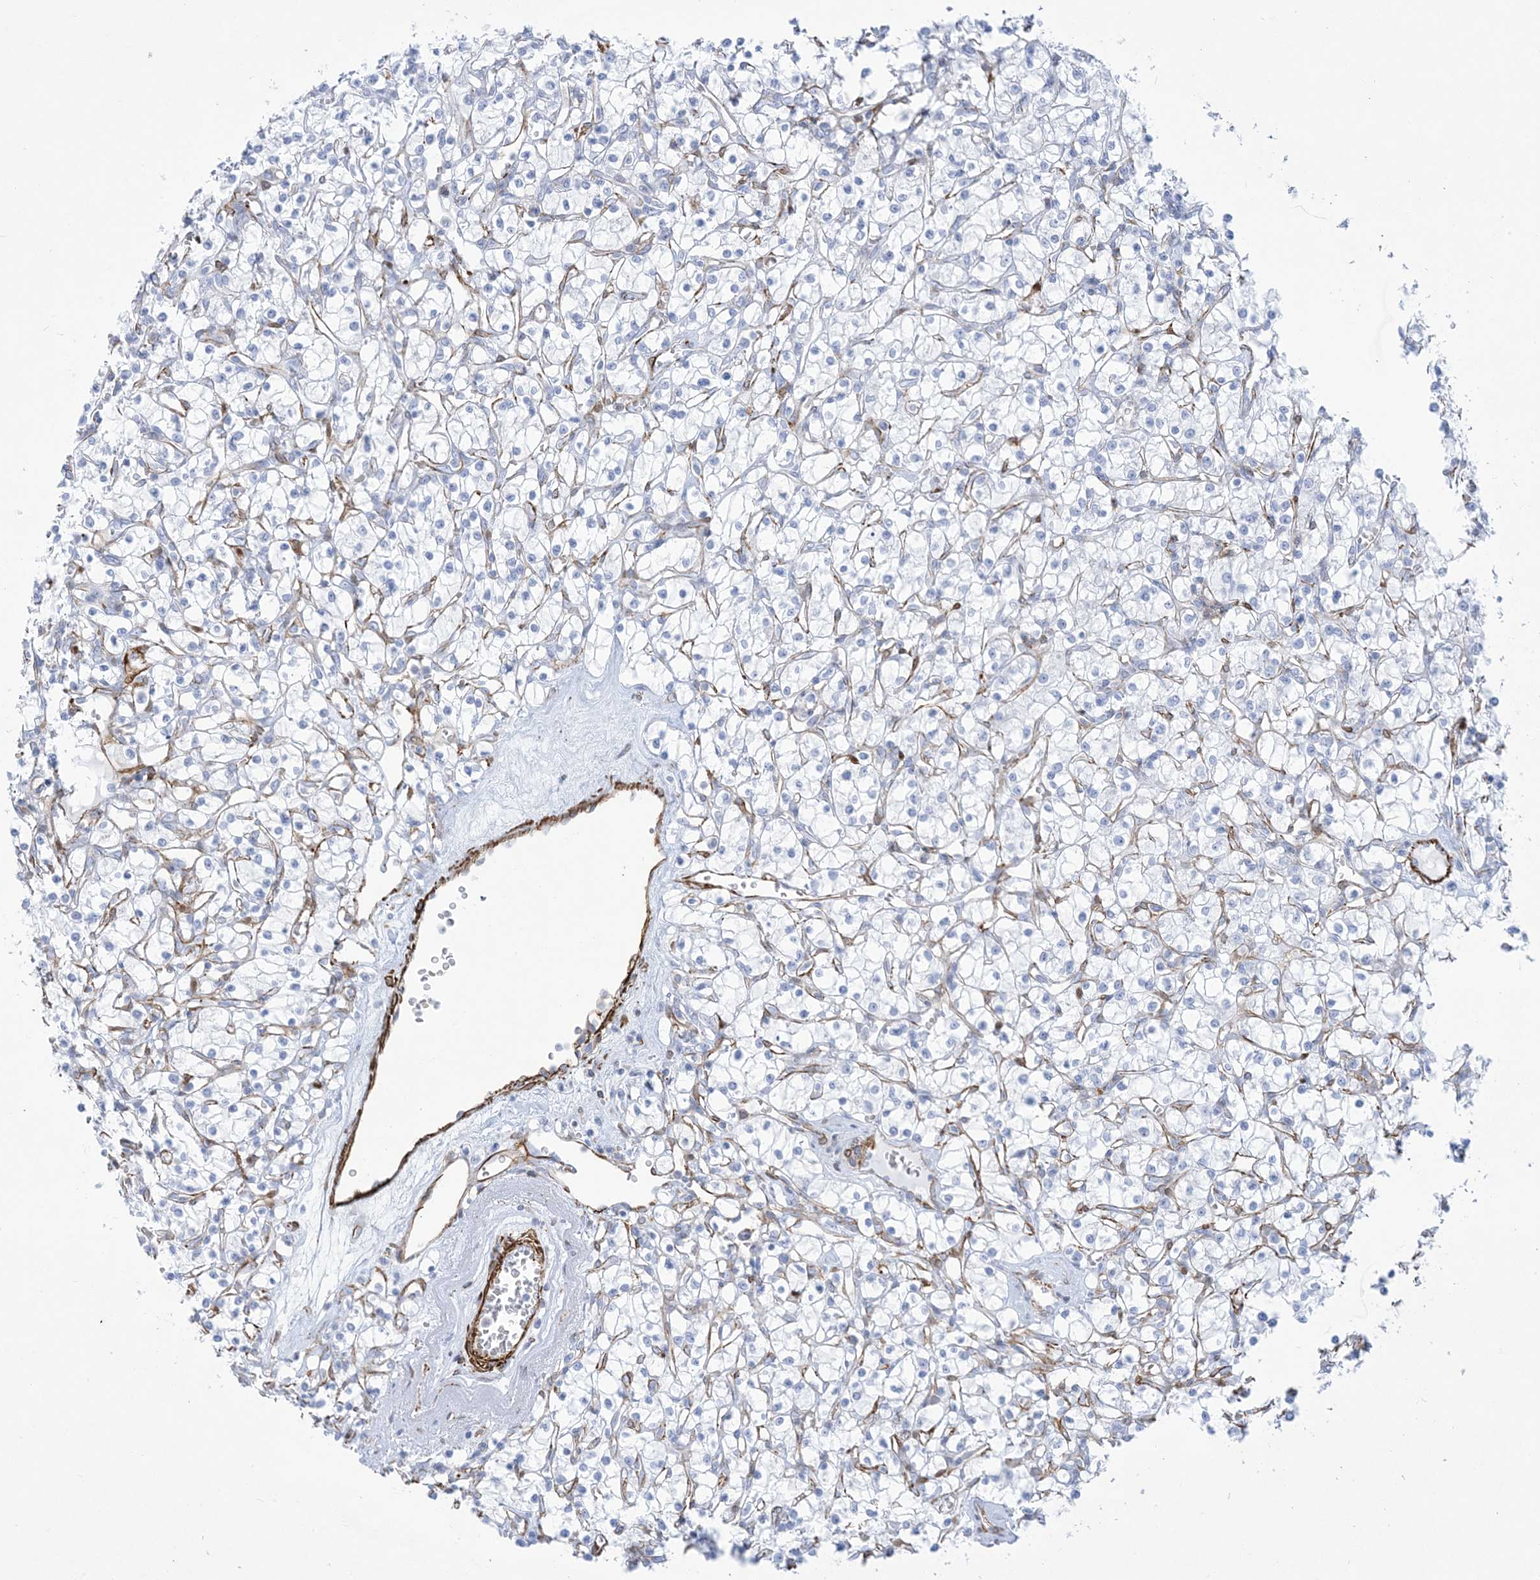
{"staining": {"intensity": "negative", "quantity": "none", "location": "none"}, "tissue": "renal cancer", "cell_type": "Tumor cells", "image_type": "cancer", "snomed": [{"axis": "morphology", "description": "Adenocarcinoma, NOS"}, {"axis": "topography", "description": "Kidney"}], "caption": "An immunohistochemistry (IHC) micrograph of renal cancer (adenocarcinoma) is shown. There is no staining in tumor cells of renal cancer (adenocarcinoma).", "gene": "B3GNT7", "patient": {"sex": "female", "age": 59}}